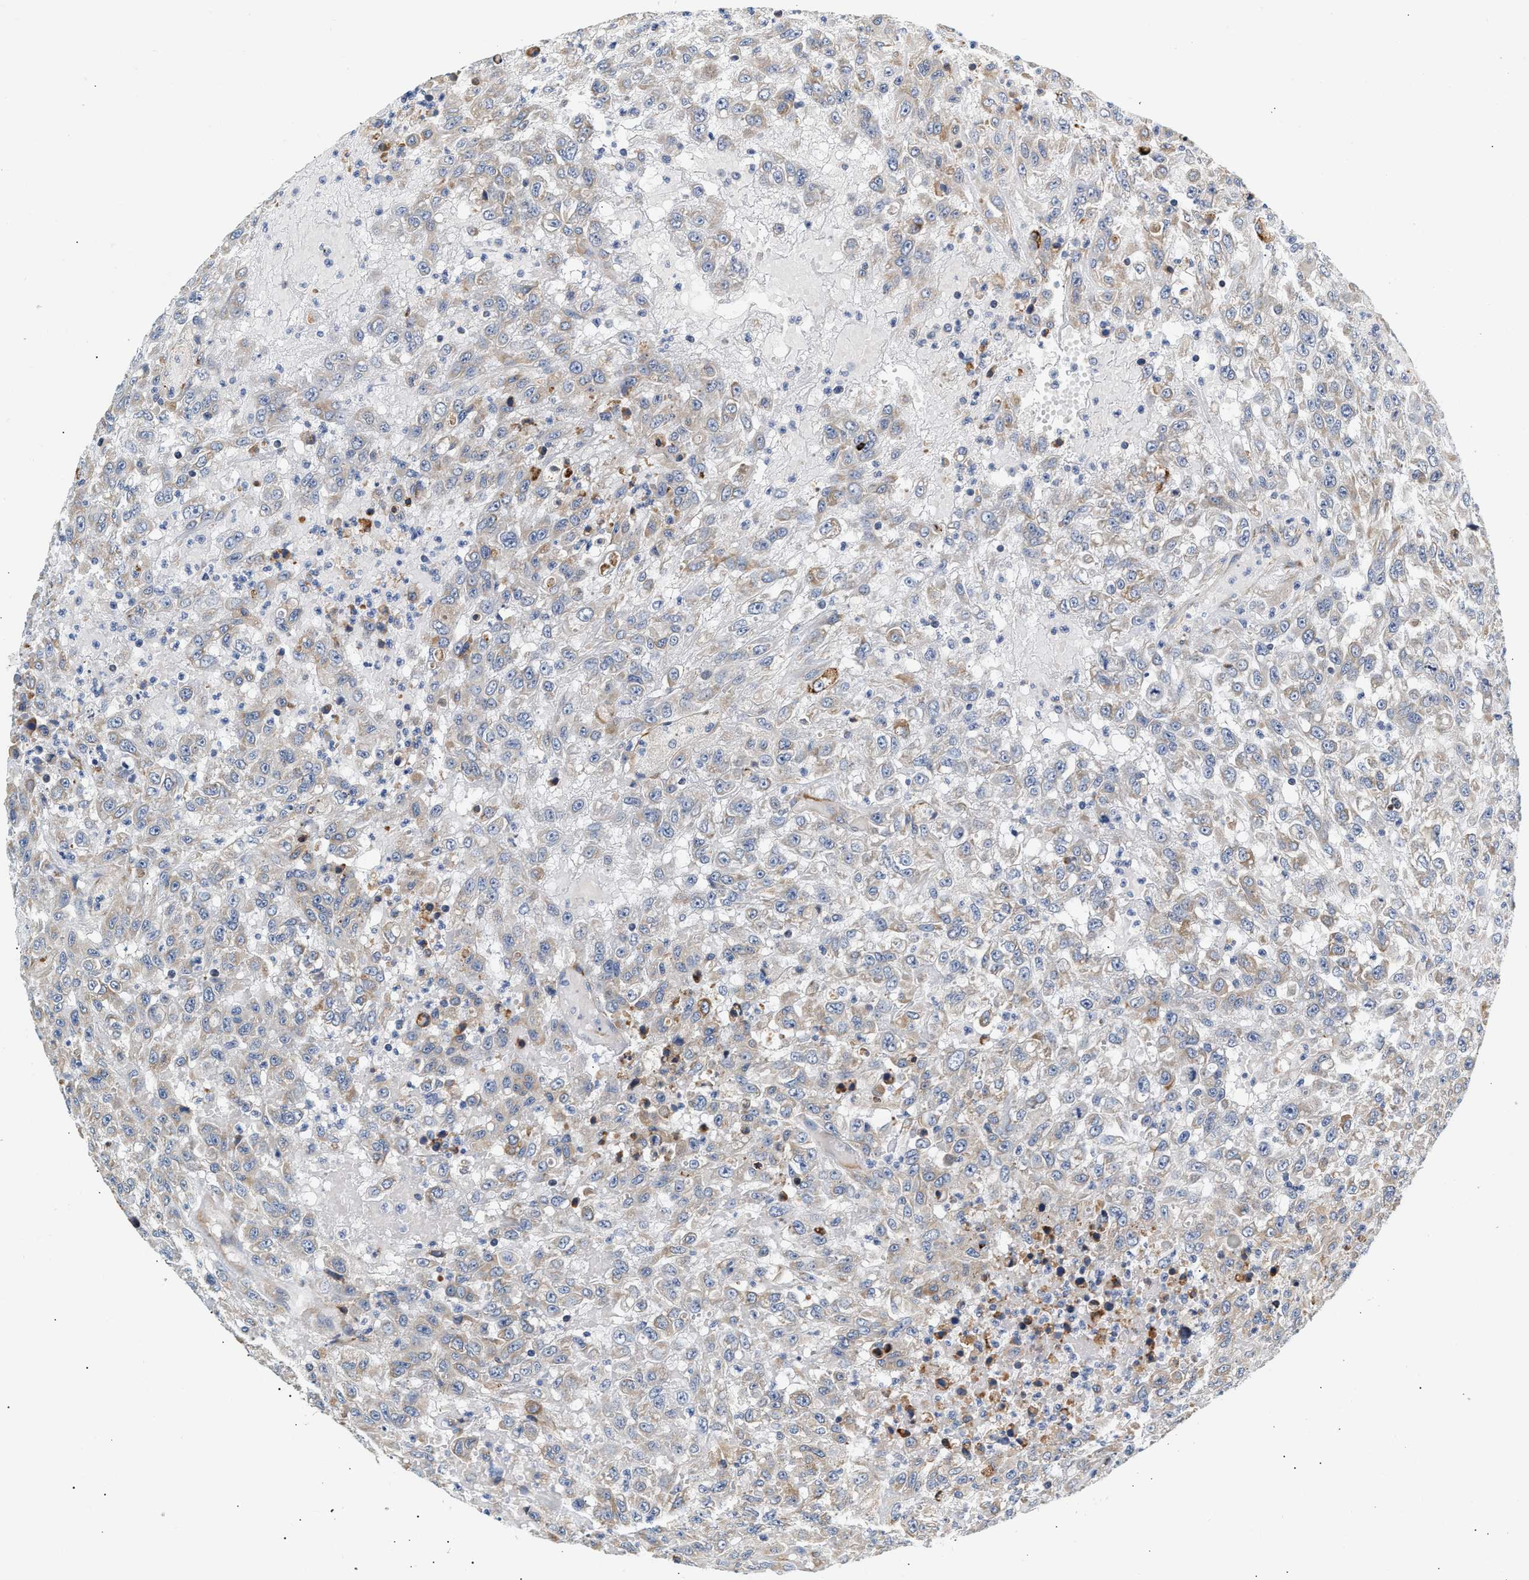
{"staining": {"intensity": "weak", "quantity": "<25%", "location": "cytoplasmic/membranous"}, "tissue": "urothelial cancer", "cell_type": "Tumor cells", "image_type": "cancer", "snomed": [{"axis": "morphology", "description": "Urothelial carcinoma, High grade"}, {"axis": "topography", "description": "Urinary bladder"}], "caption": "Protein analysis of high-grade urothelial carcinoma reveals no significant staining in tumor cells.", "gene": "IFT74", "patient": {"sex": "male", "age": 46}}